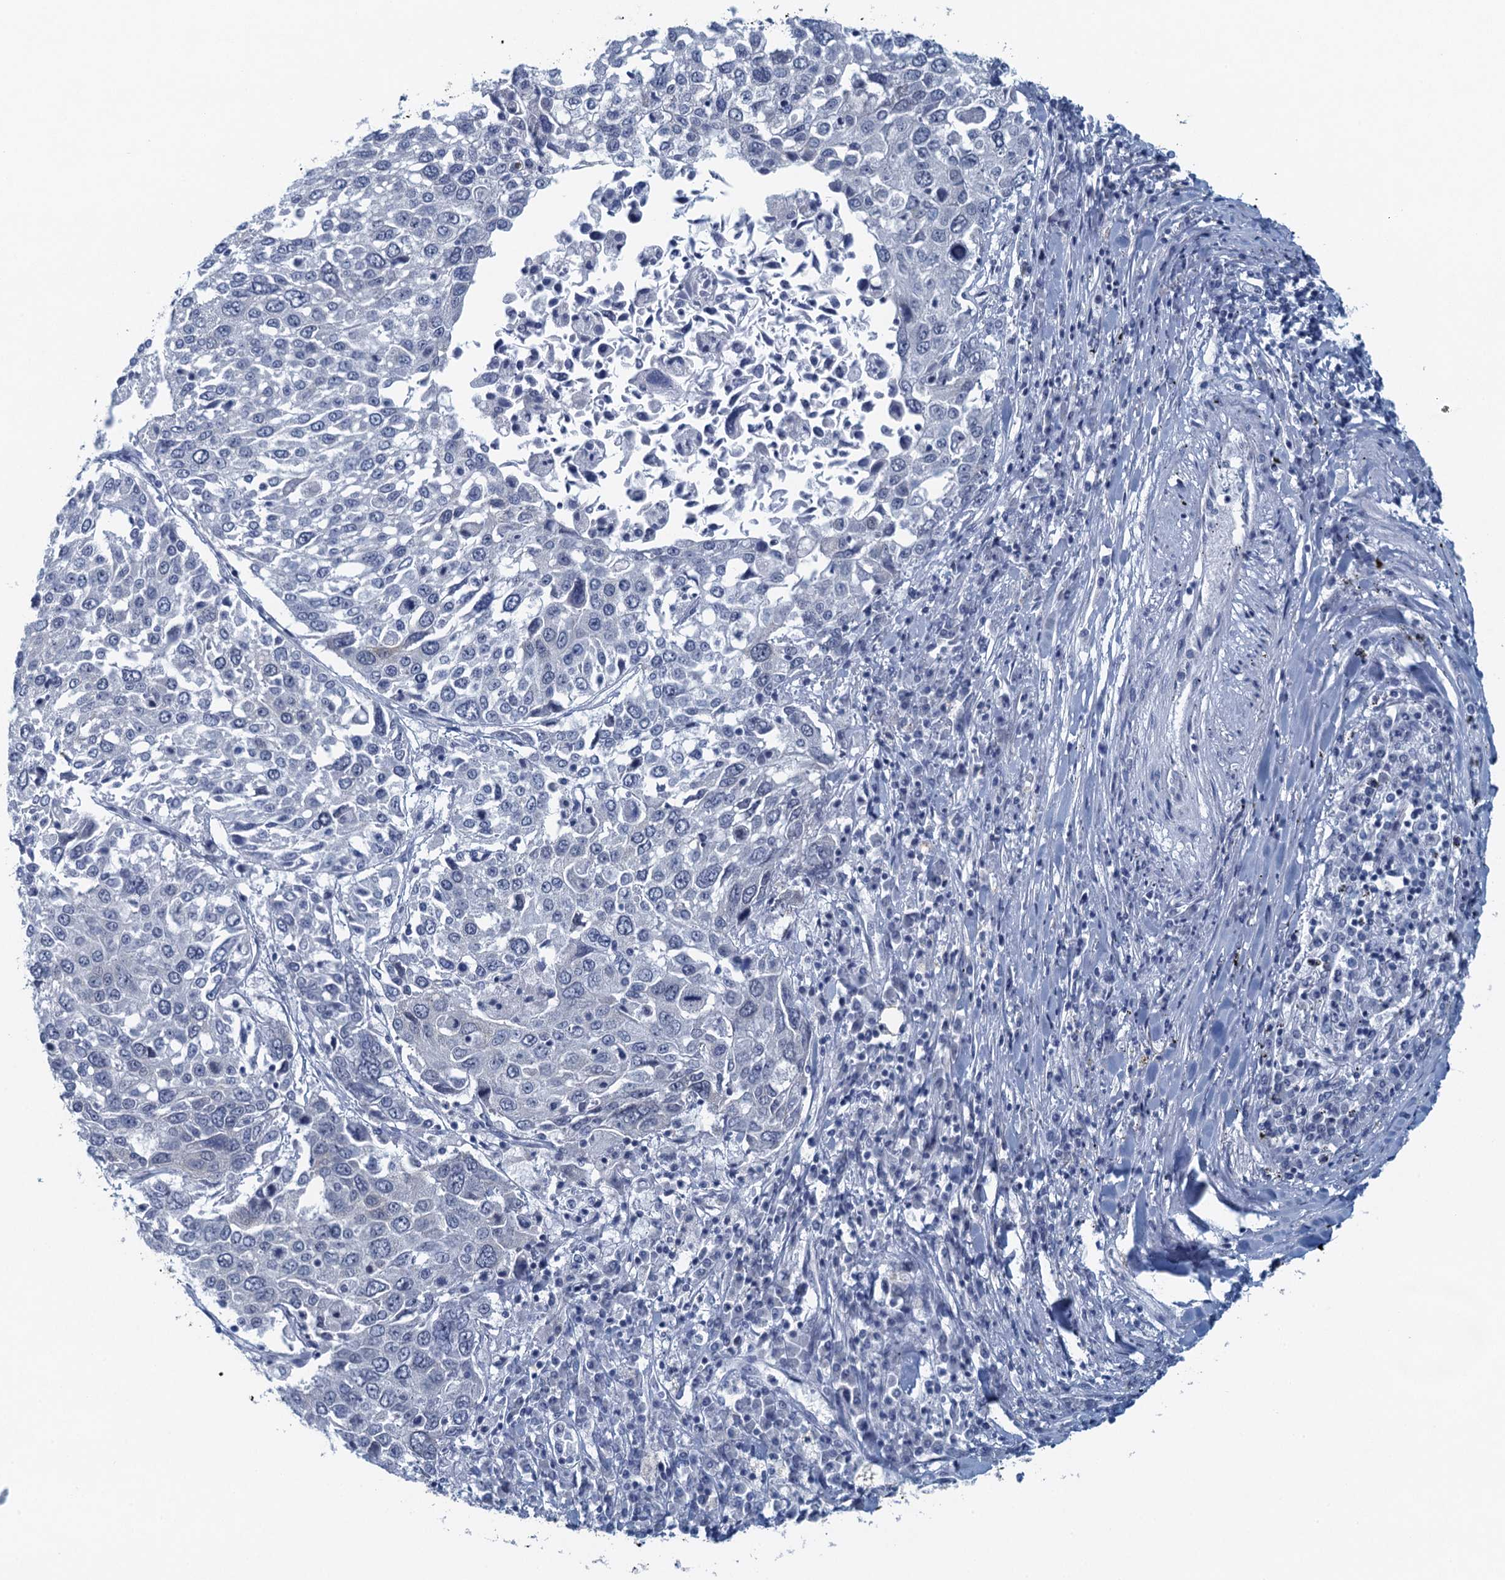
{"staining": {"intensity": "negative", "quantity": "none", "location": "none"}, "tissue": "lung cancer", "cell_type": "Tumor cells", "image_type": "cancer", "snomed": [{"axis": "morphology", "description": "Squamous cell carcinoma, NOS"}, {"axis": "topography", "description": "Lung"}], "caption": "High magnification brightfield microscopy of lung cancer (squamous cell carcinoma) stained with DAB (3,3'-diaminobenzidine) (brown) and counterstained with hematoxylin (blue): tumor cells show no significant expression. Nuclei are stained in blue.", "gene": "ENSG00000131152", "patient": {"sex": "male", "age": 65}}